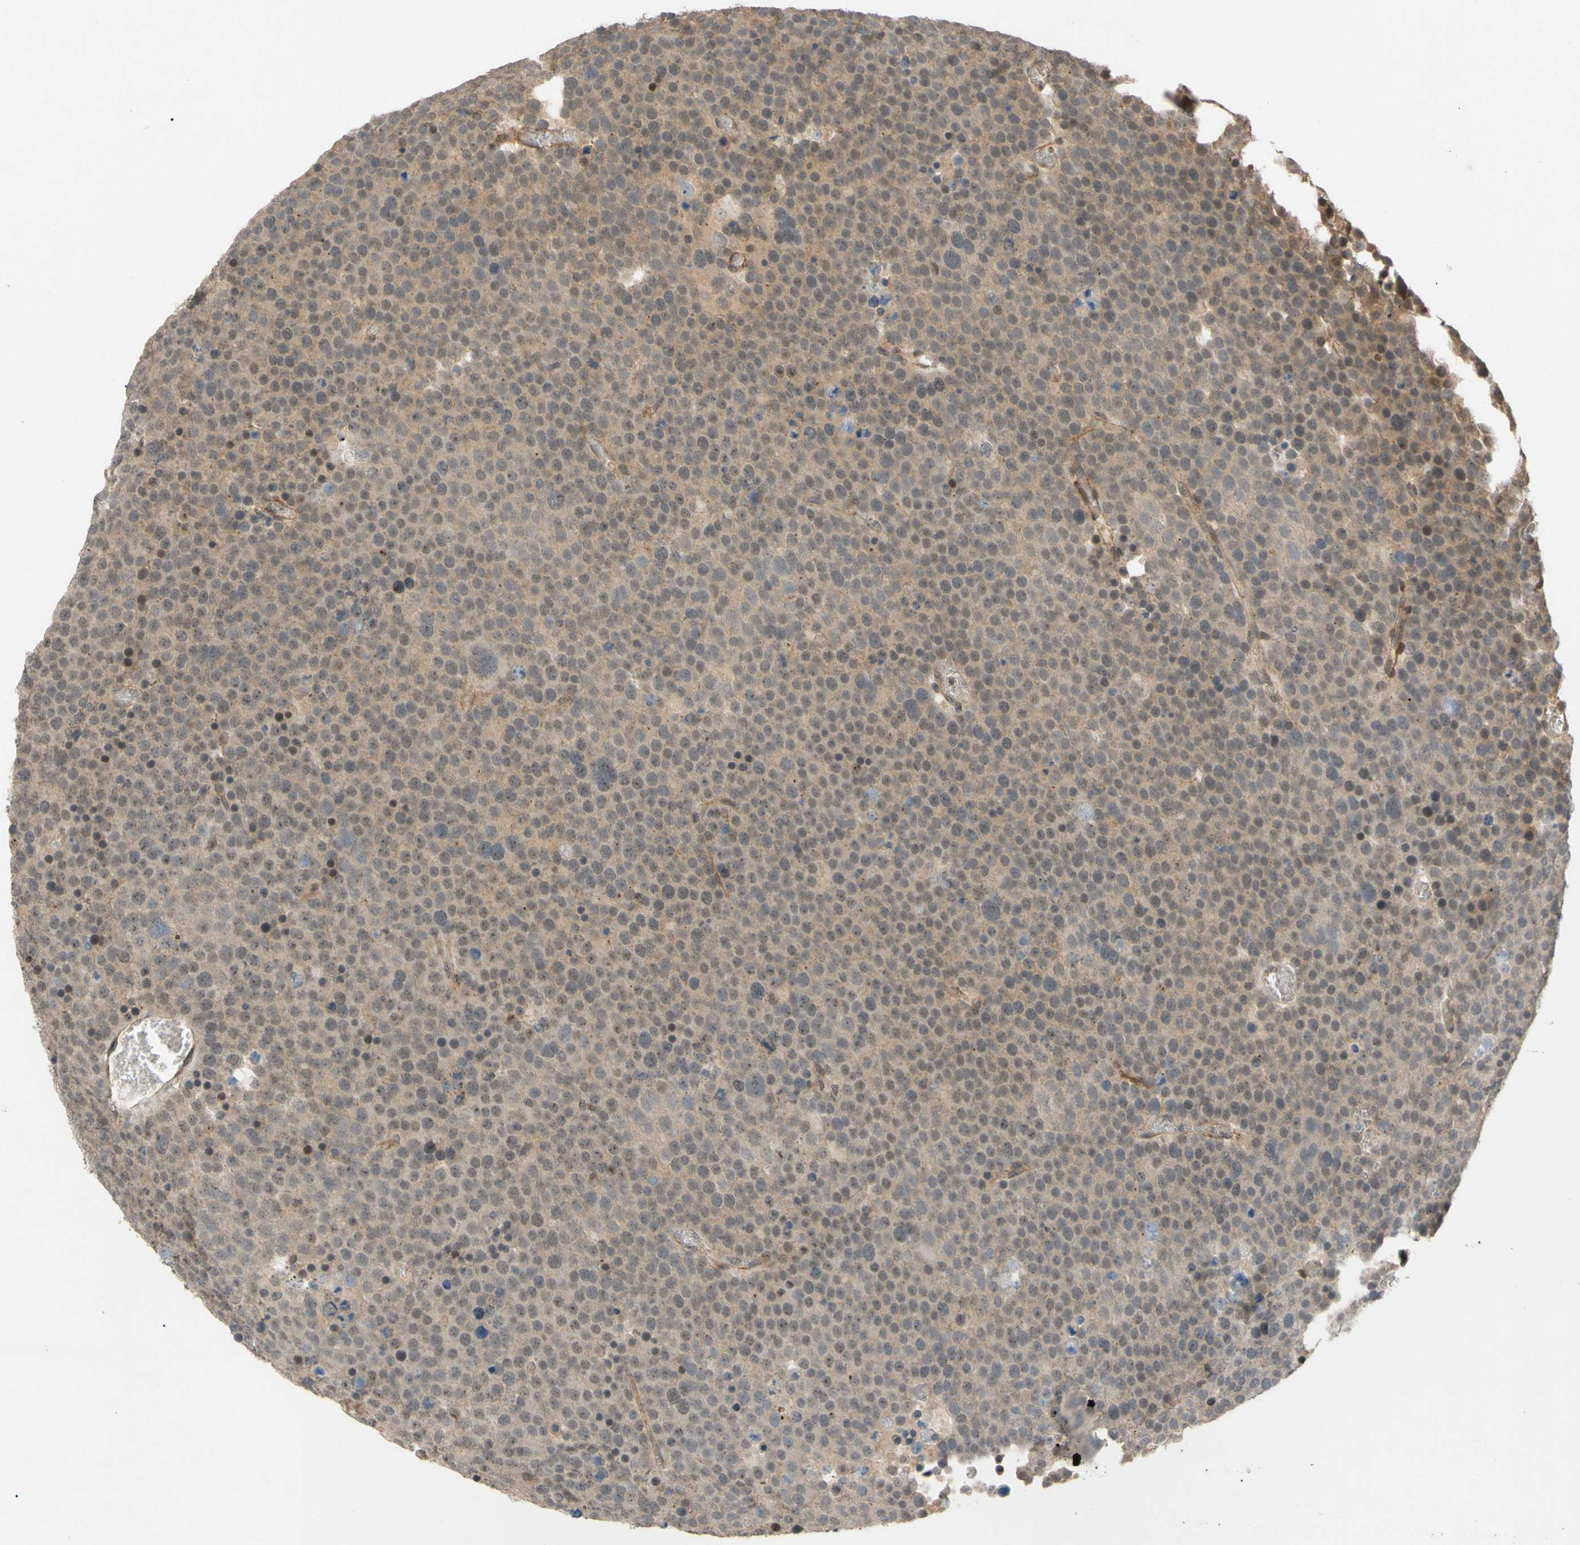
{"staining": {"intensity": "weak", "quantity": ">75%", "location": "cytoplasmic/membranous"}, "tissue": "testis cancer", "cell_type": "Tumor cells", "image_type": "cancer", "snomed": [{"axis": "morphology", "description": "Seminoma, NOS"}, {"axis": "topography", "description": "Testis"}], "caption": "DAB immunohistochemical staining of testis seminoma shows weak cytoplasmic/membranous protein staining in about >75% of tumor cells. (IHC, brightfield microscopy, high magnification).", "gene": "ALK", "patient": {"sex": "male", "age": 71}}